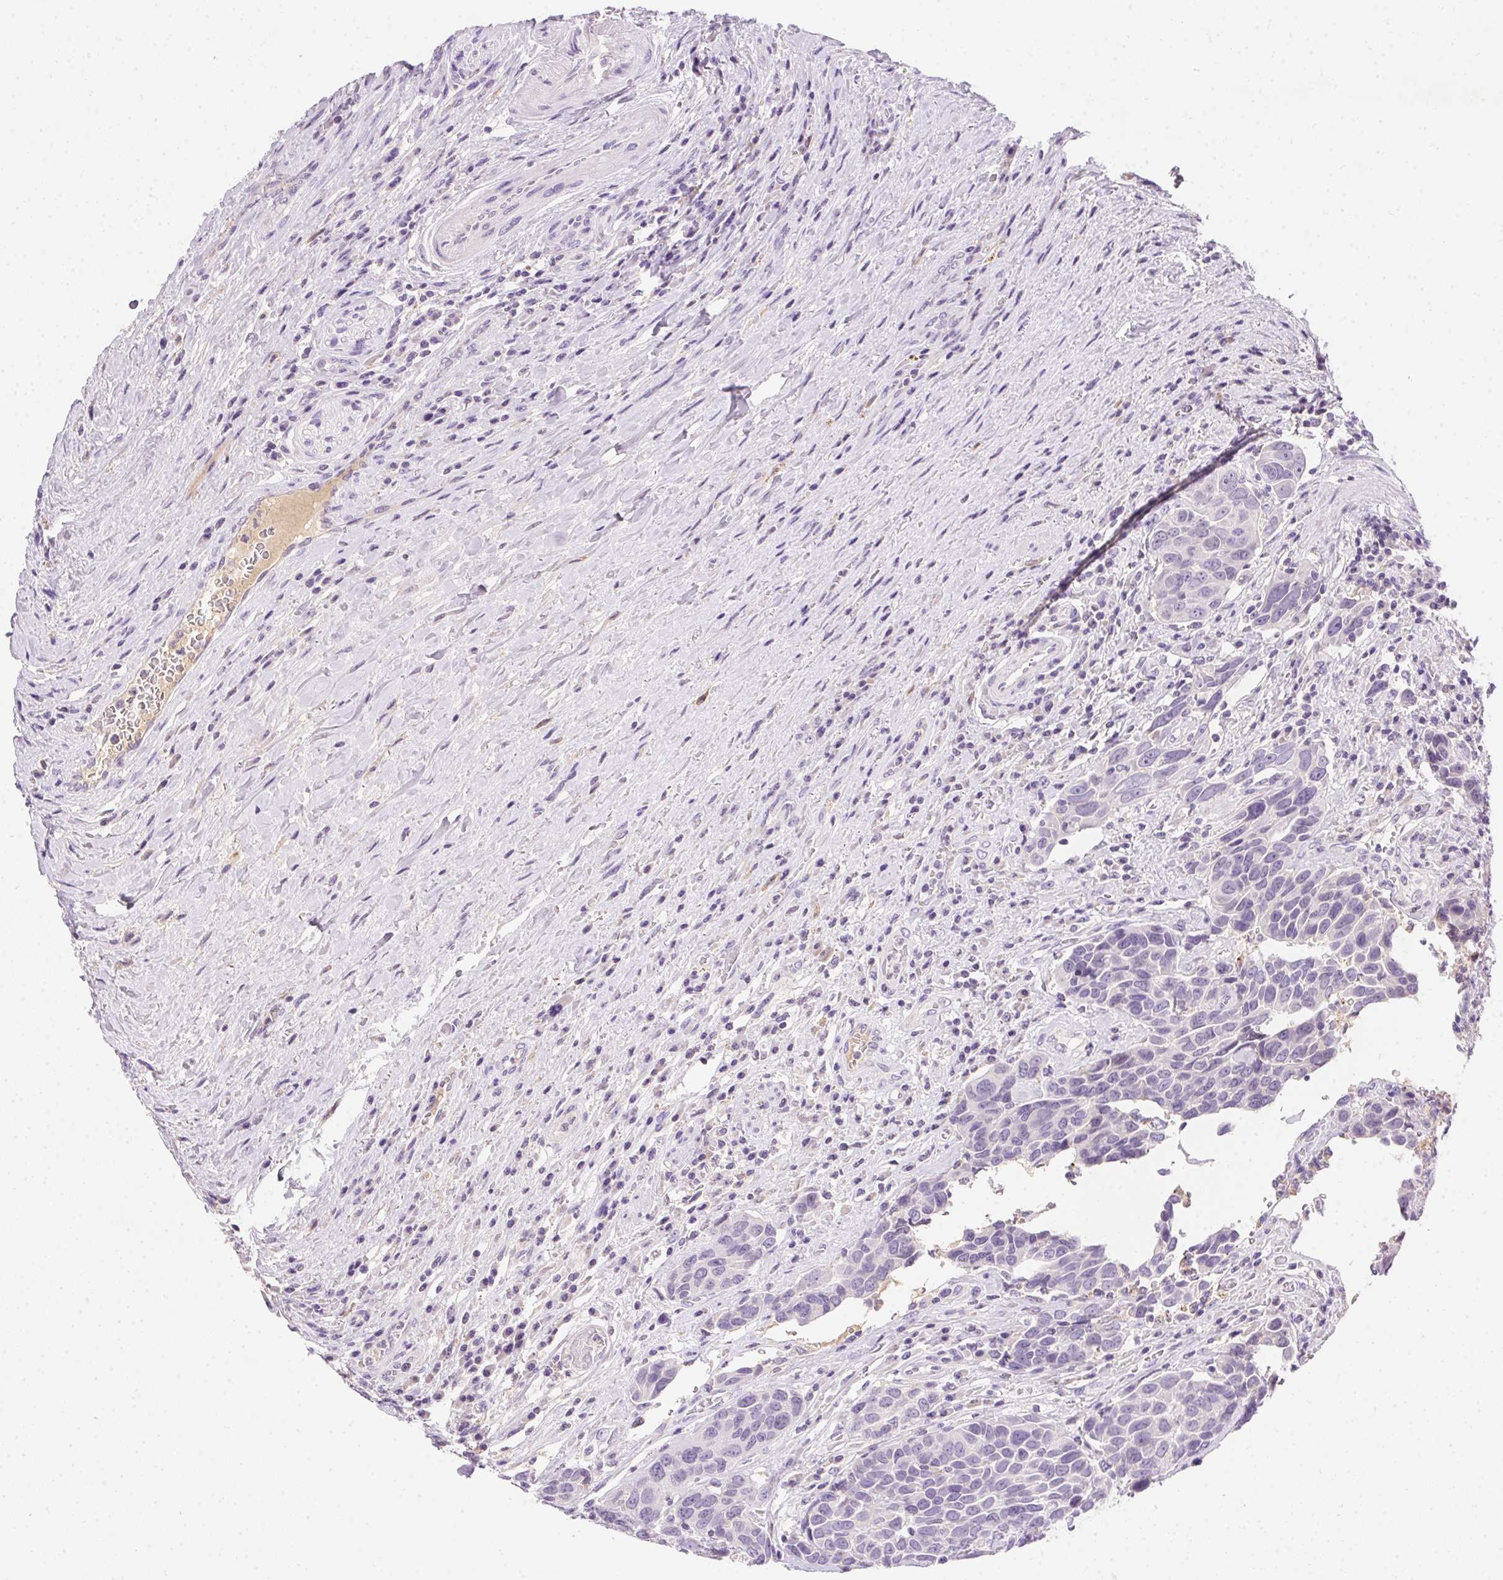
{"staining": {"intensity": "weak", "quantity": "<25%", "location": "nuclear"}, "tissue": "urothelial cancer", "cell_type": "Tumor cells", "image_type": "cancer", "snomed": [{"axis": "morphology", "description": "Urothelial carcinoma, High grade"}, {"axis": "topography", "description": "Urinary bladder"}], "caption": "Immunohistochemistry (IHC) histopathology image of human urothelial cancer stained for a protein (brown), which displays no staining in tumor cells. (Brightfield microscopy of DAB (3,3'-diaminobenzidine) immunohistochemistry at high magnification).", "gene": "SSTR4", "patient": {"sex": "female", "age": 70}}